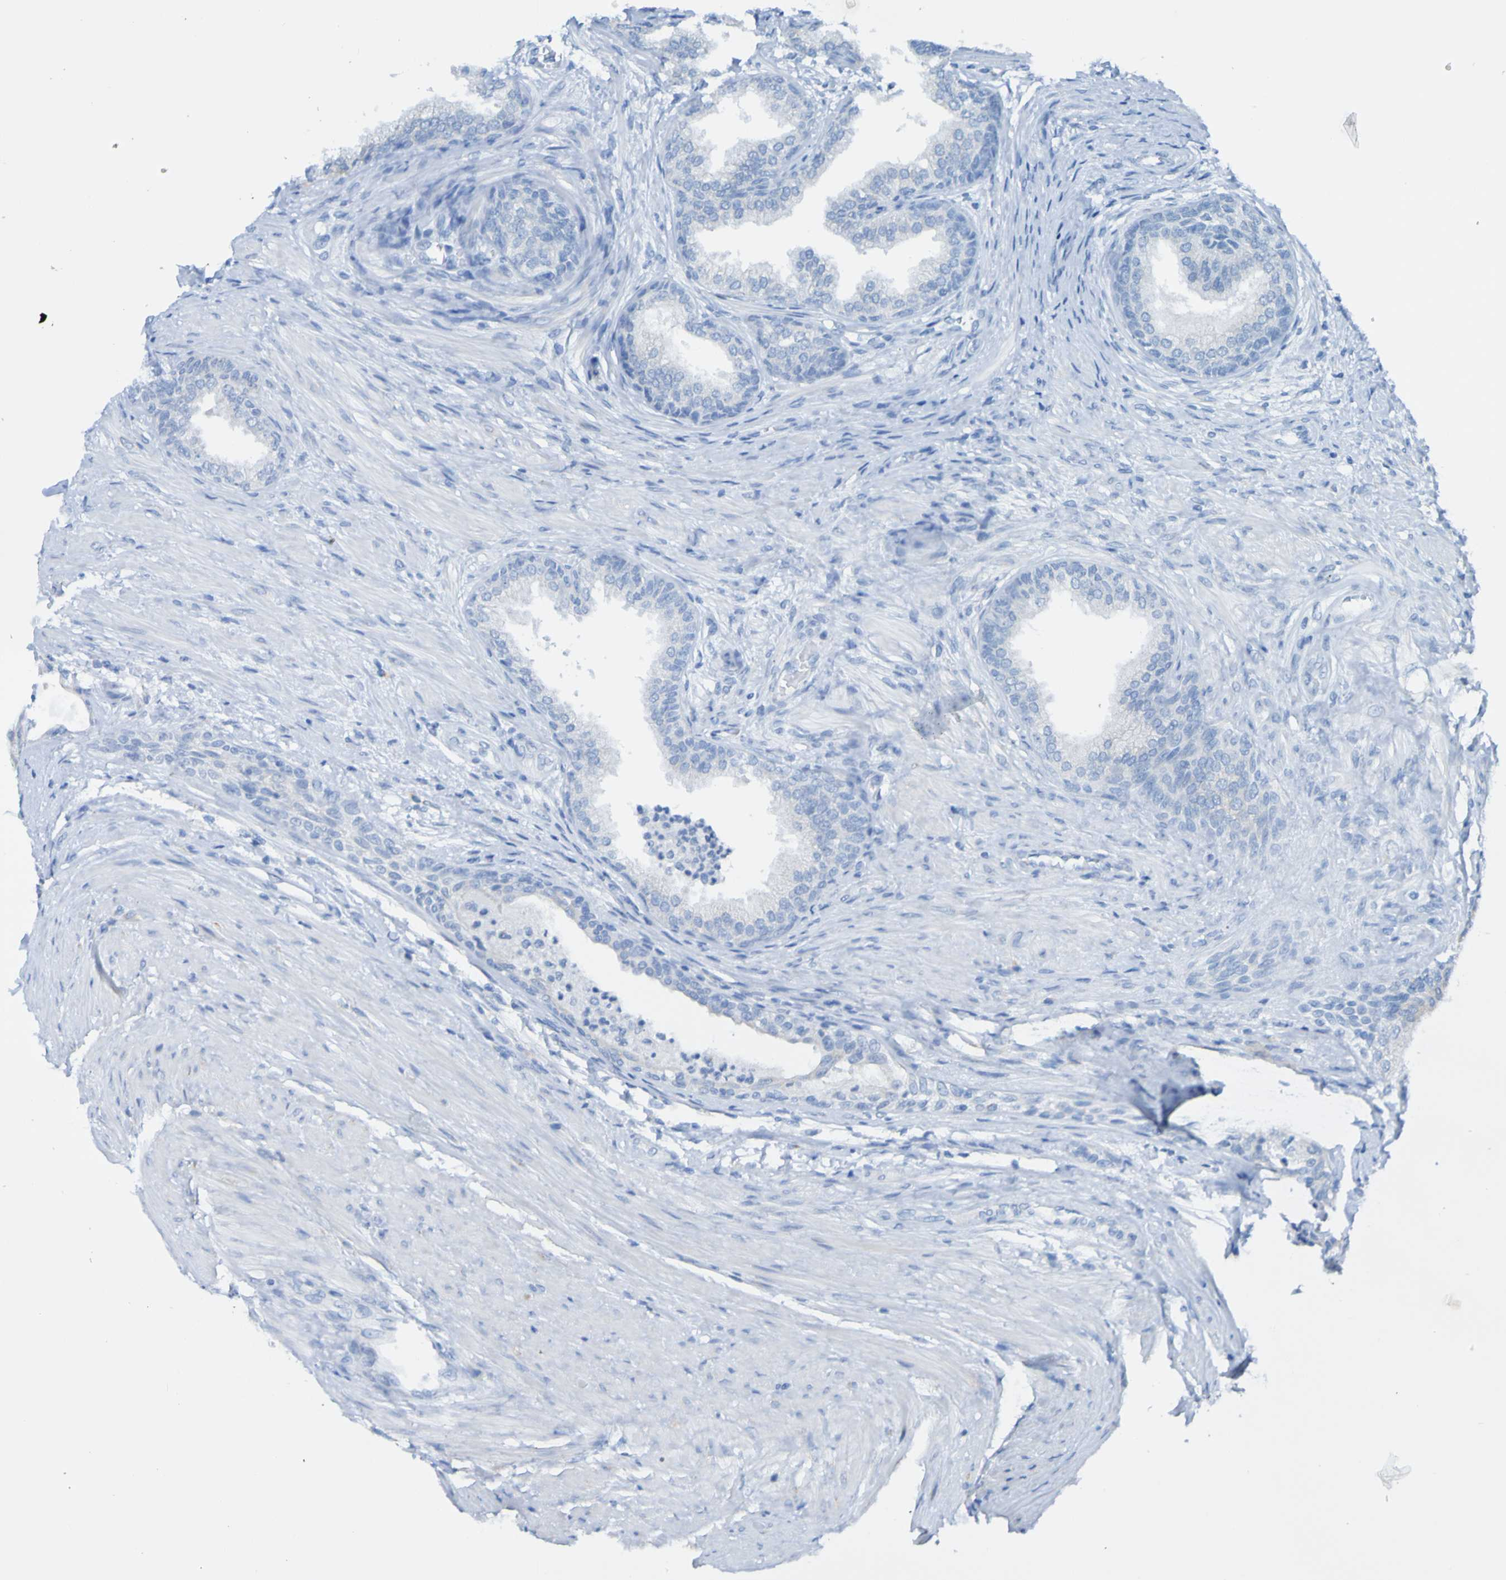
{"staining": {"intensity": "negative", "quantity": "none", "location": "none"}, "tissue": "prostate", "cell_type": "Glandular cells", "image_type": "normal", "snomed": [{"axis": "morphology", "description": "Normal tissue, NOS"}, {"axis": "topography", "description": "Prostate"}], "caption": "Immunohistochemical staining of normal human prostate exhibits no significant expression in glandular cells.", "gene": "ACMSD", "patient": {"sex": "male", "age": 76}}